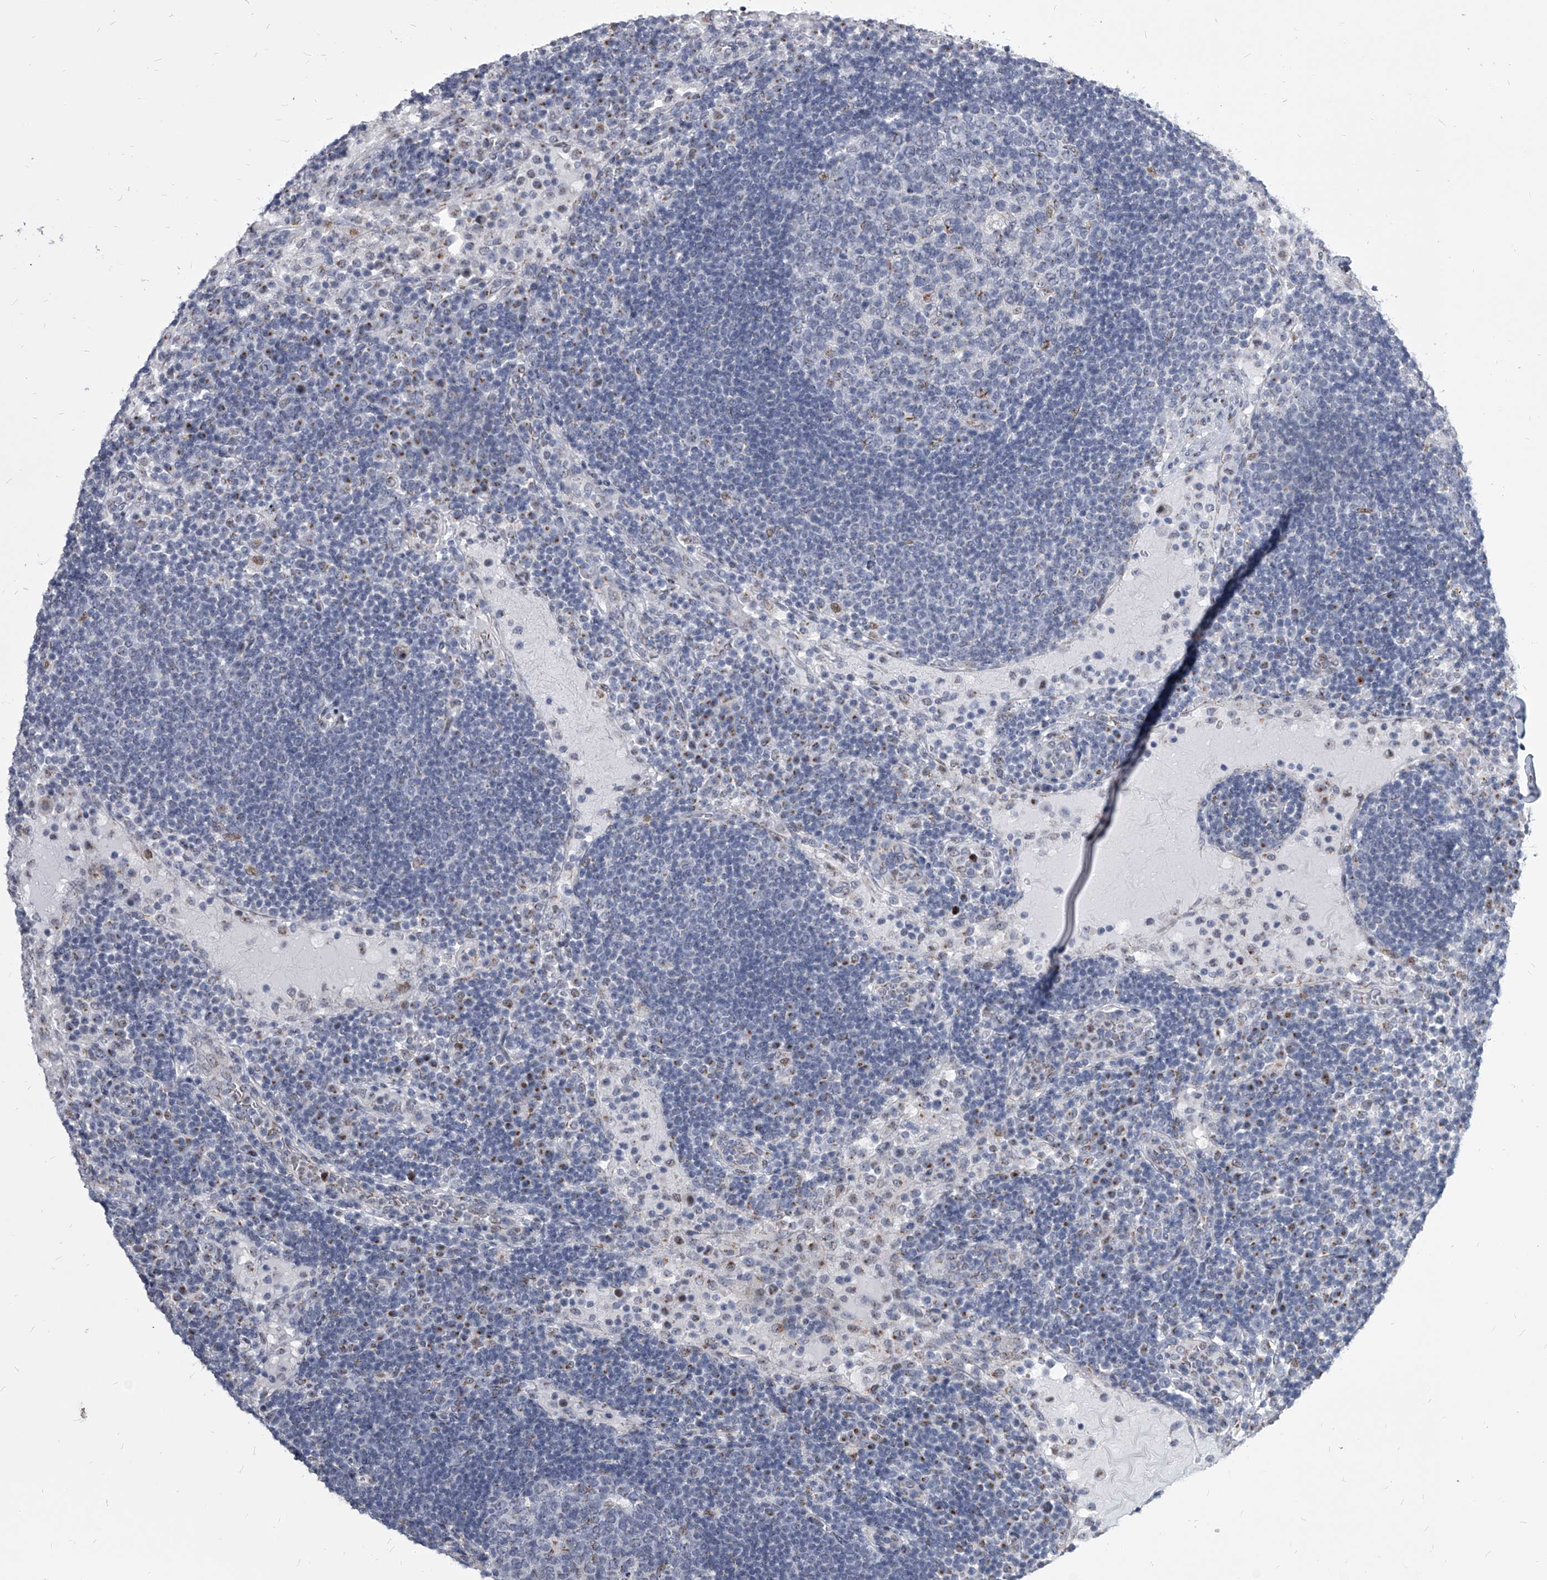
{"staining": {"intensity": "negative", "quantity": "none", "location": "none"}, "tissue": "lymph node", "cell_type": "Germinal center cells", "image_type": "normal", "snomed": [{"axis": "morphology", "description": "Normal tissue, NOS"}, {"axis": "topography", "description": "Lymph node"}], "caption": "Immunohistochemistry histopathology image of unremarkable lymph node: lymph node stained with DAB exhibits no significant protein positivity in germinal center cells.", "gene": "EVA1C", "patient": {"sex": "female", "age": 53}}